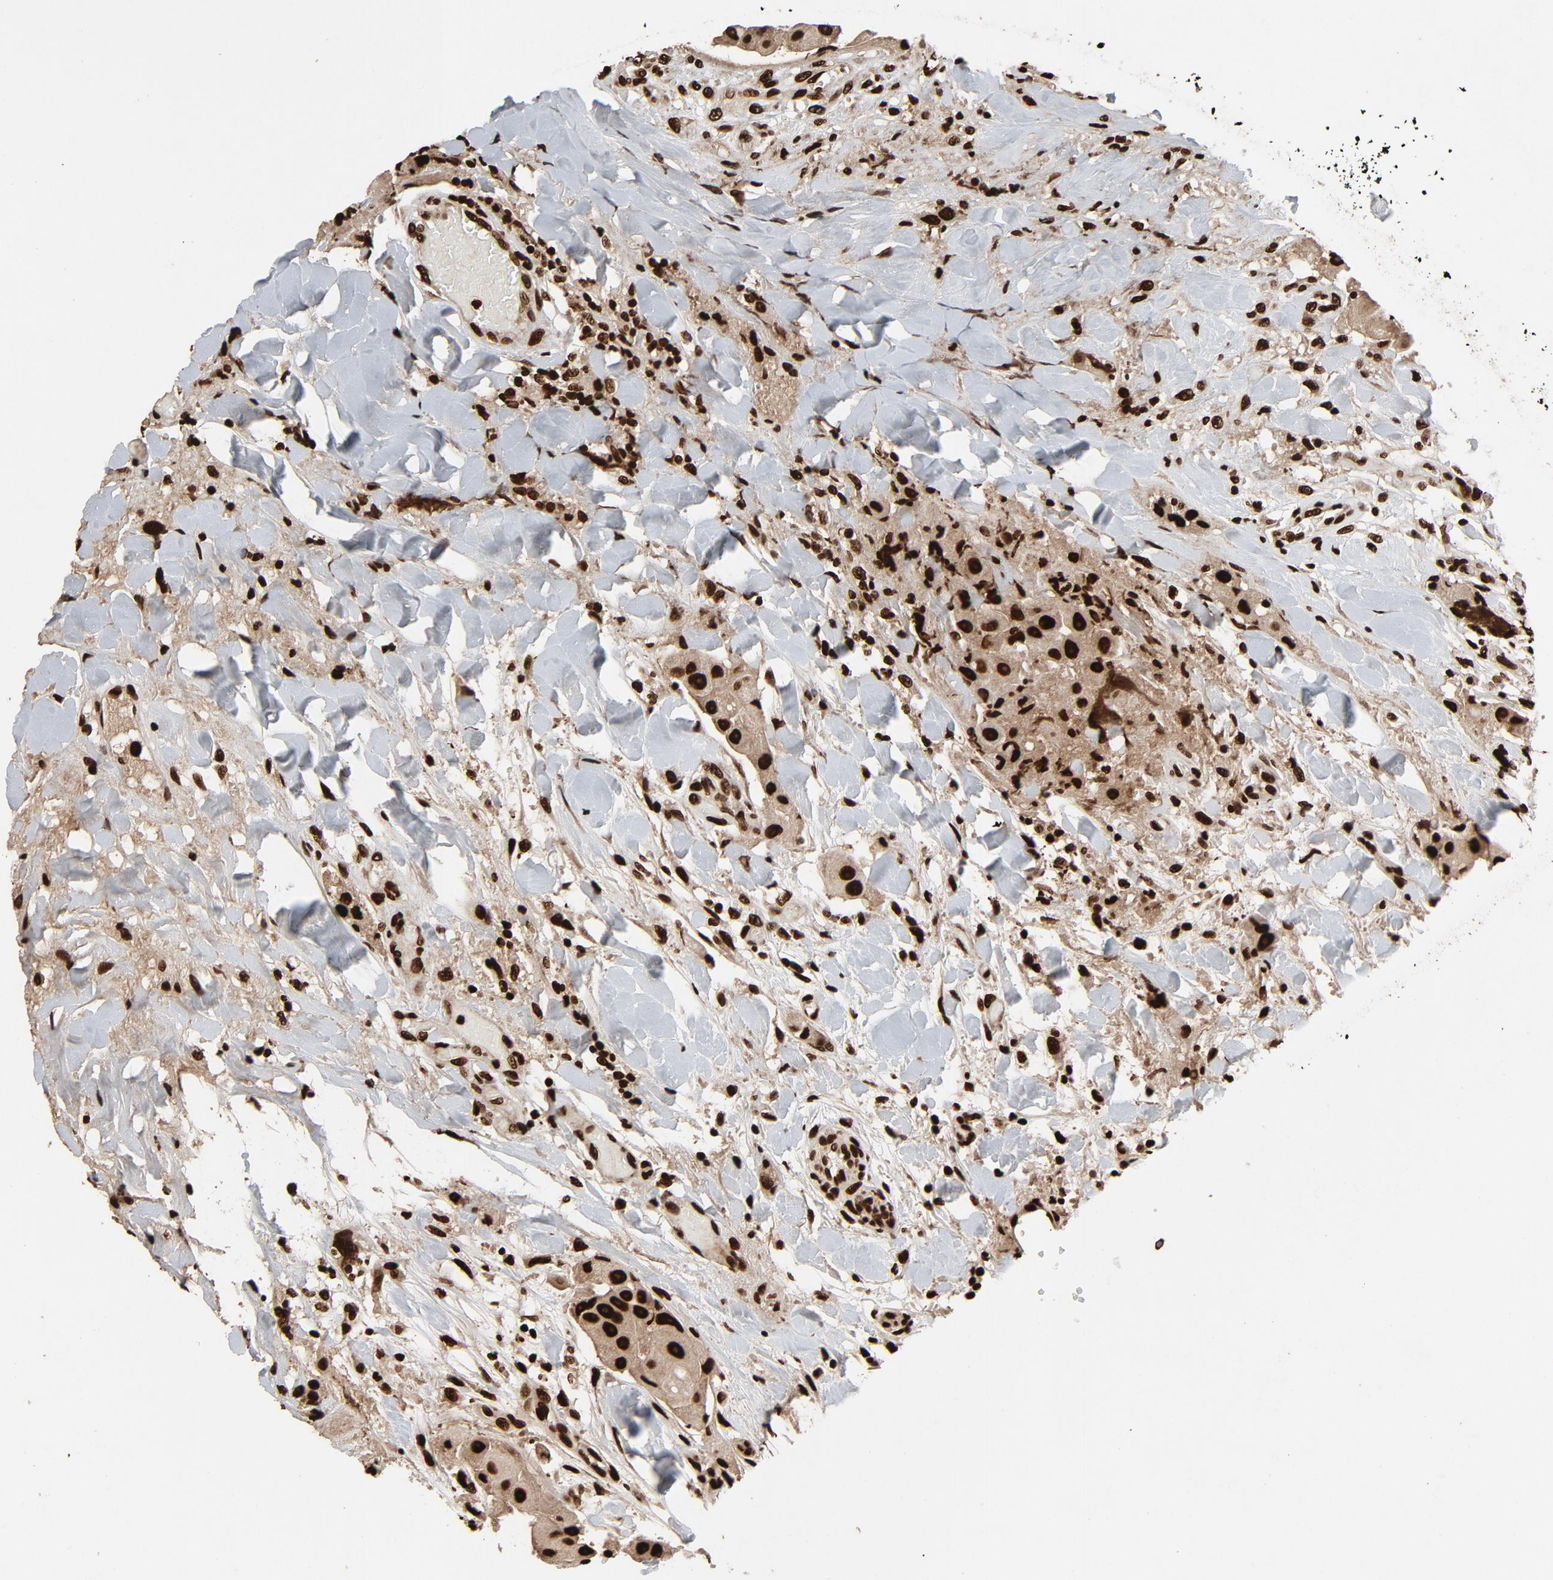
{"staining": {"intensity": "strong", "quantity": ">75%", "location": "nuclear"}, "tissue": "head and neck cancer", "cell_type": "Tumor cells", "image_type": "cancer", "snomed": [{"axis": "morphology", "description": "Normal tissue, NOS"}, {"axis": "morphology", "description": "Adenocarcinoma, NOS"}, {"axis": "topography", "description": "Salivary gland"}, {"axis": "topography", "description": "Head-Neck"}], "caption": "Strong nuclear protein staining is seen in about >75% of tumor cells in head and neck cancer (adenocarcinoma).", "gene": "TP53BP1", "patient": {"sex": "male", "age": 80}}